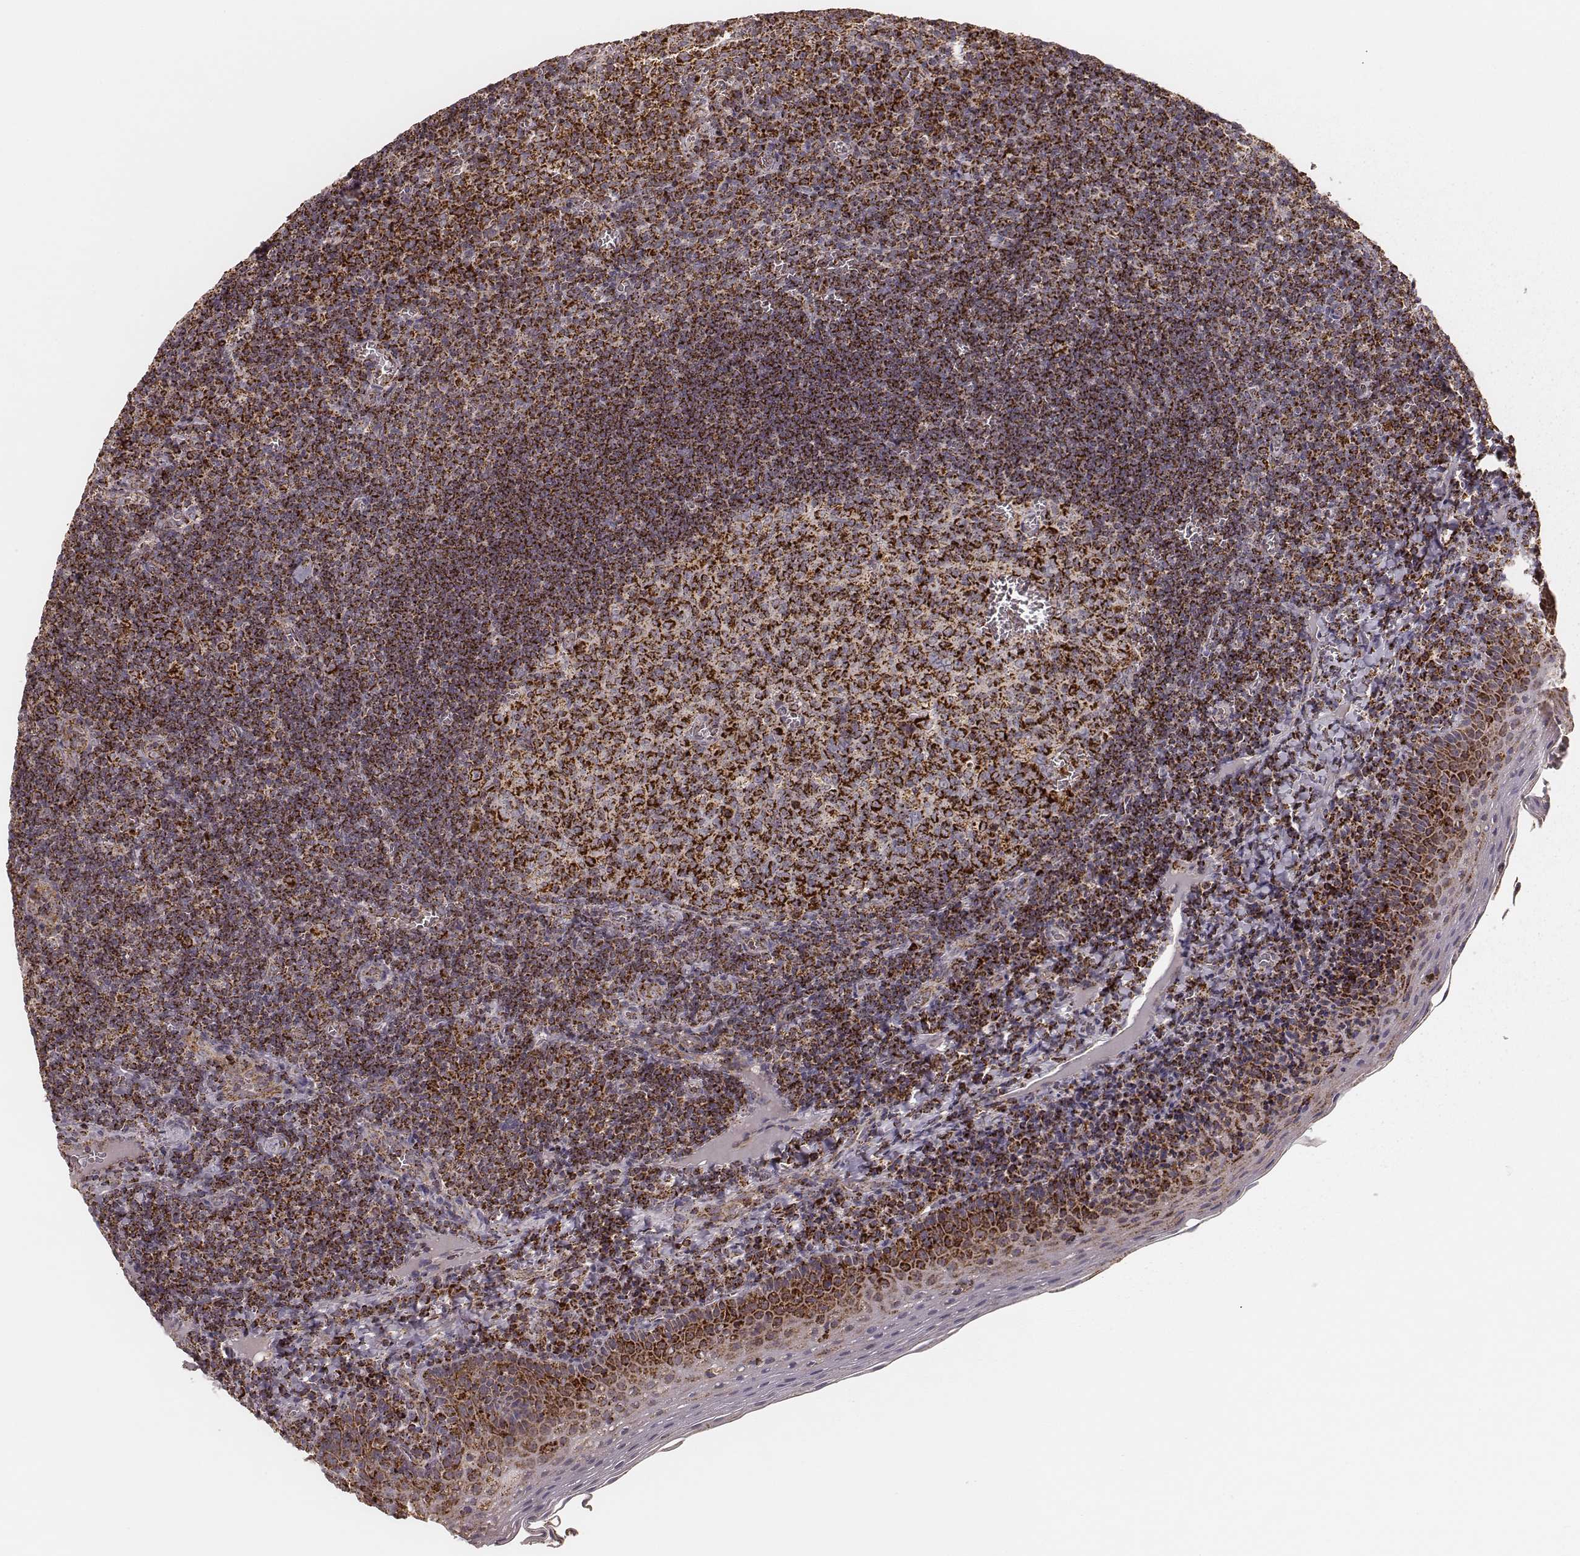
{"staining": {"intensity": "strong", "quantity": ">75%", "location": "cytoplasmic/membranous"}, "tissue": "tonsil", "cell_type": "Germinal center cells", "image_type": "normal", "snomed": [{"axis": "morphology", "description": "Normal tissue, NOS"}, {"axis": "morphology", "description": "Inflammation, NOS"}, {"axis": "topography", "description": "Tonsil"}], "caption": "Tonsil stained with immunohistochemistry demonstrates strong cytoplasmic/membranous positivity in approximately >75% of germinal center cells. (Stains: DAB in brown, nuclei in blue, Microscopy: brightfield microscopy at high magnification).", "gene": "CS", "patient": {"sex": "female", "age": 31}}